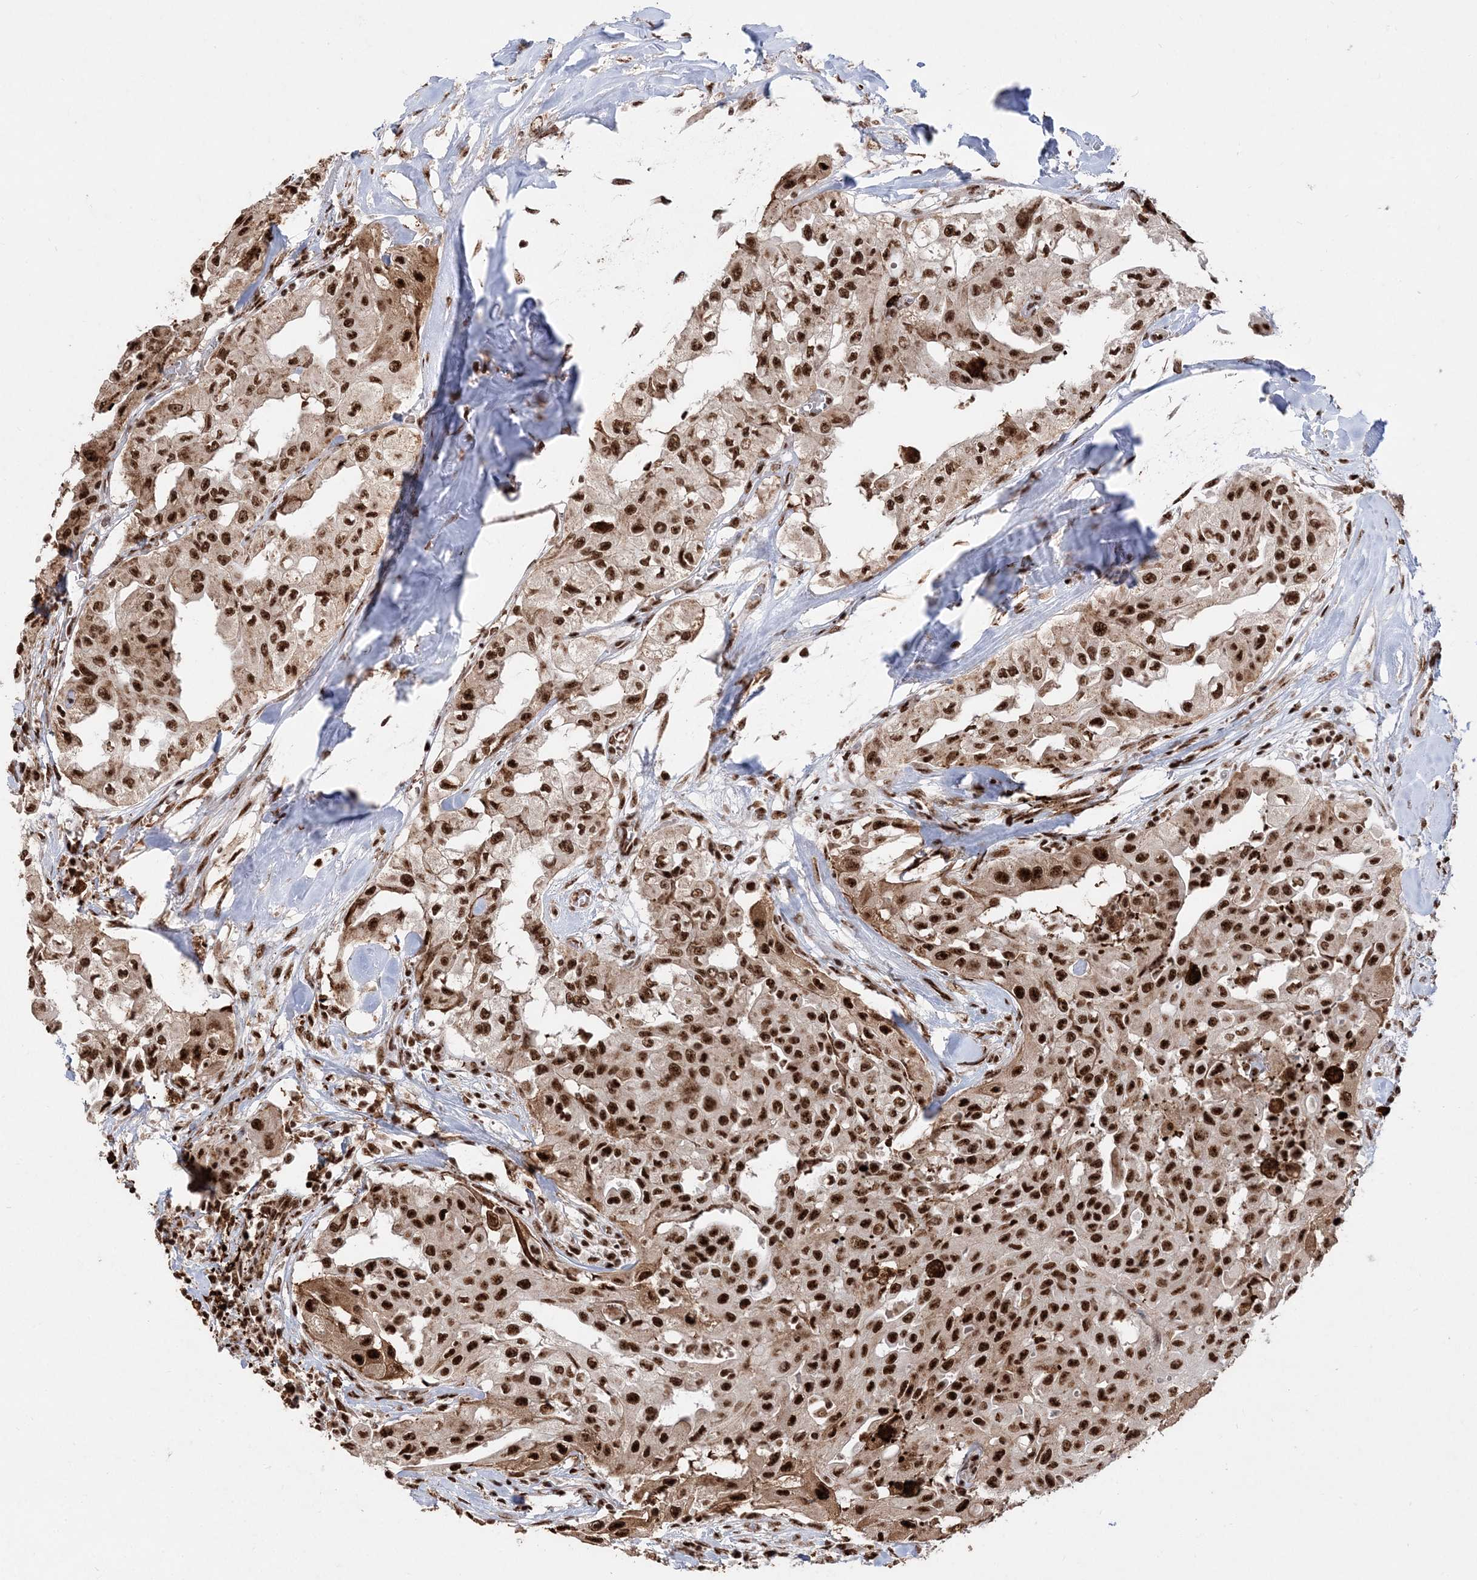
{"staining": {"intensity": "strong", "quantity": ">75%", "location": "nuclear"}, "tissue": "thyroid cancer", "cell_type": "Tumor cells", "image_type": "cancer", "snomed": [{"axis": "morphology", "description": "Papillary adenocarcinoma, NOS"}, {"axis": "topography", "description": "Thyroid gland"}], "caption": "Protein staining exhibits strong nuclear staining in approximately >75% of tumor cells in thyroid cancer (papillary adenocarcinoma).", "gene": "RBM17", "patient": {"sex": "female", "age": 59}}